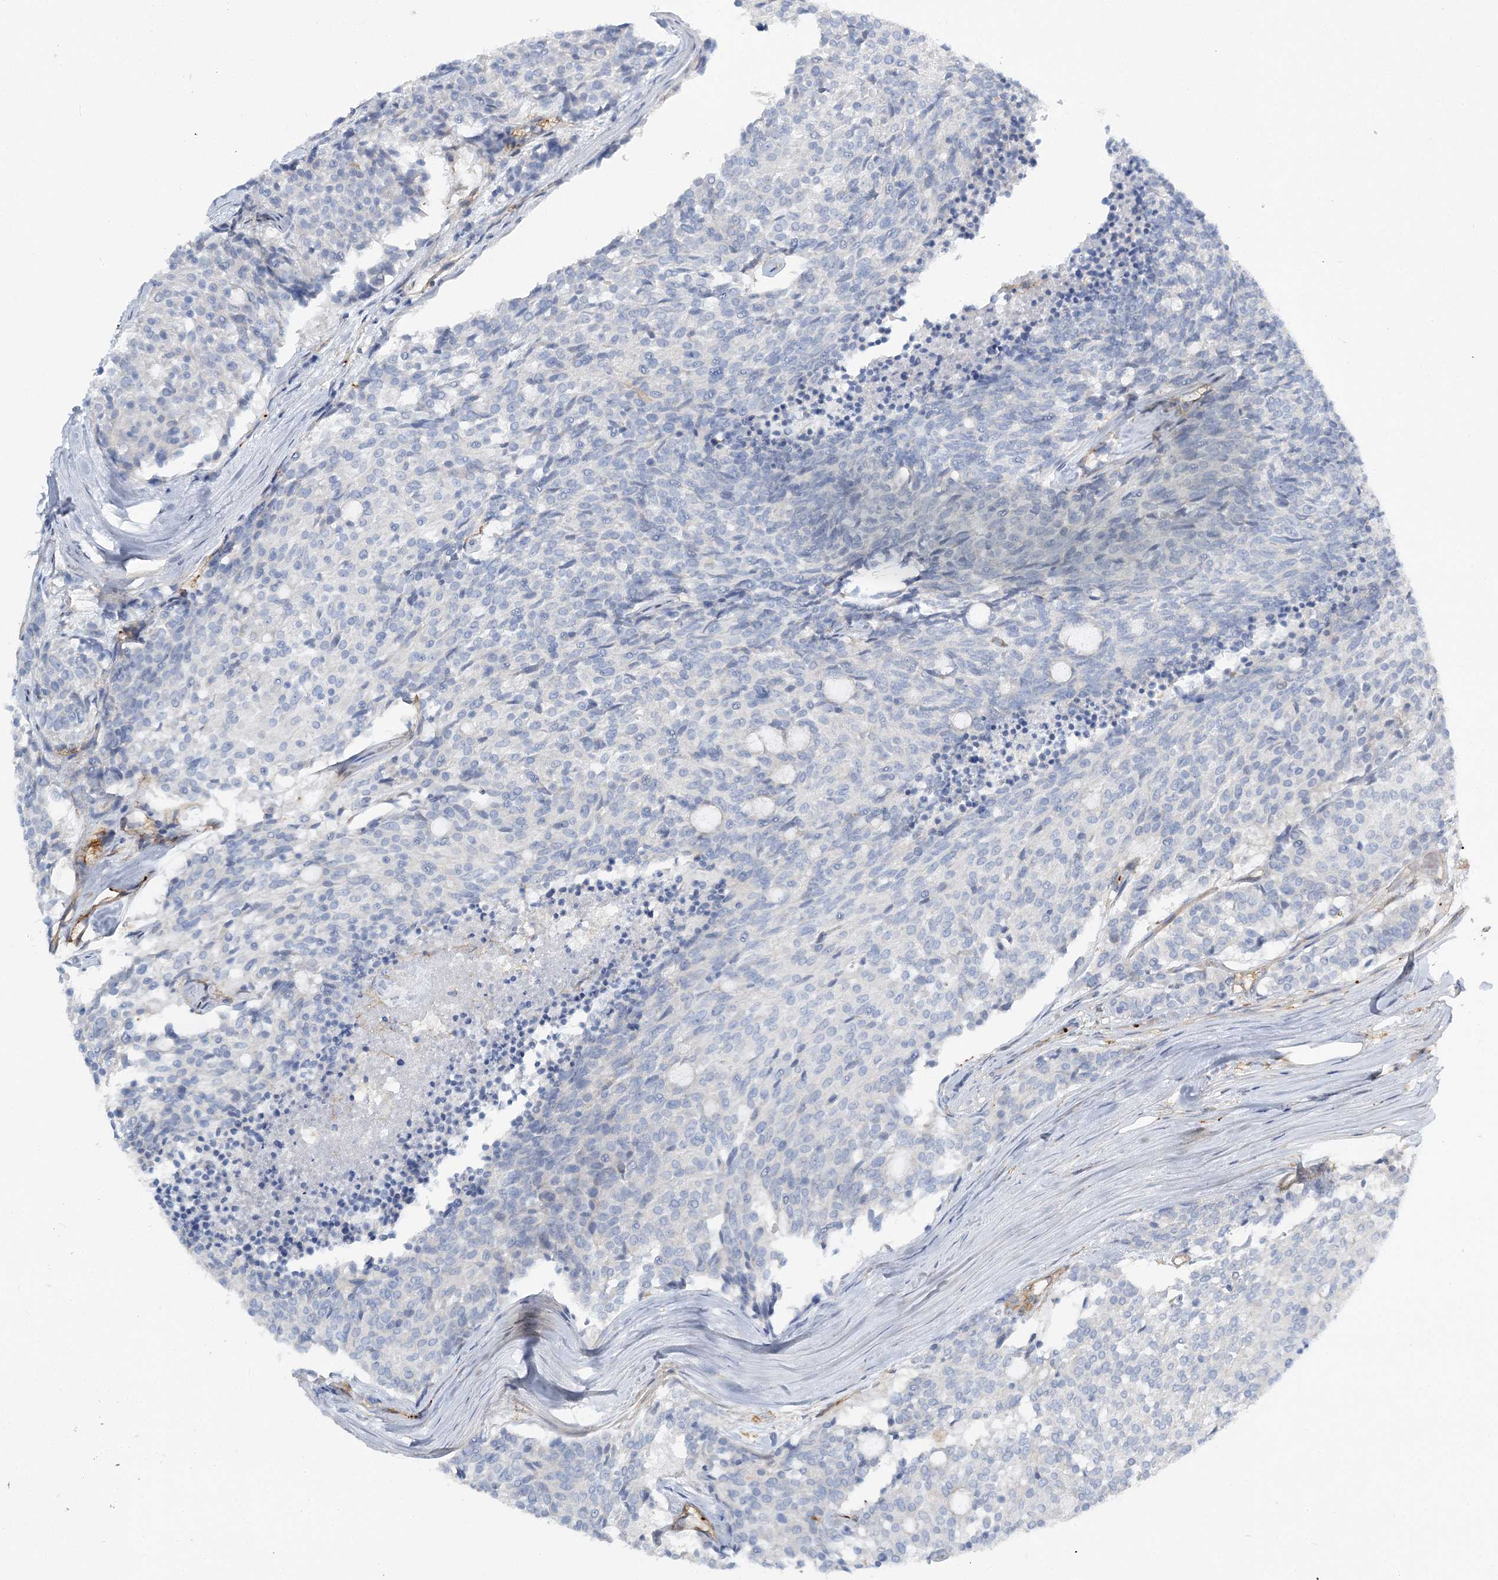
{"staining": {"intensity": "negative", "quantity": "none", "location": "none"}, "tissue": "carcinoid", "cell_type": "Tumor cells", "image_type": "cancer", "snomed": [{"axis": "morphology", "description": "Carcinoid, malignant, NOS"}, {"axis": "topography", "description": "Pancreas"}], "caption": "This micrograph is of carcinoid stained with immunohistochemistry to label a protein in brown with the nuclei are counter-stained blue. There is no staining in tumor cells.", "gene": "CUEDC2", "patient": {"sex": "female", "age": 54}}